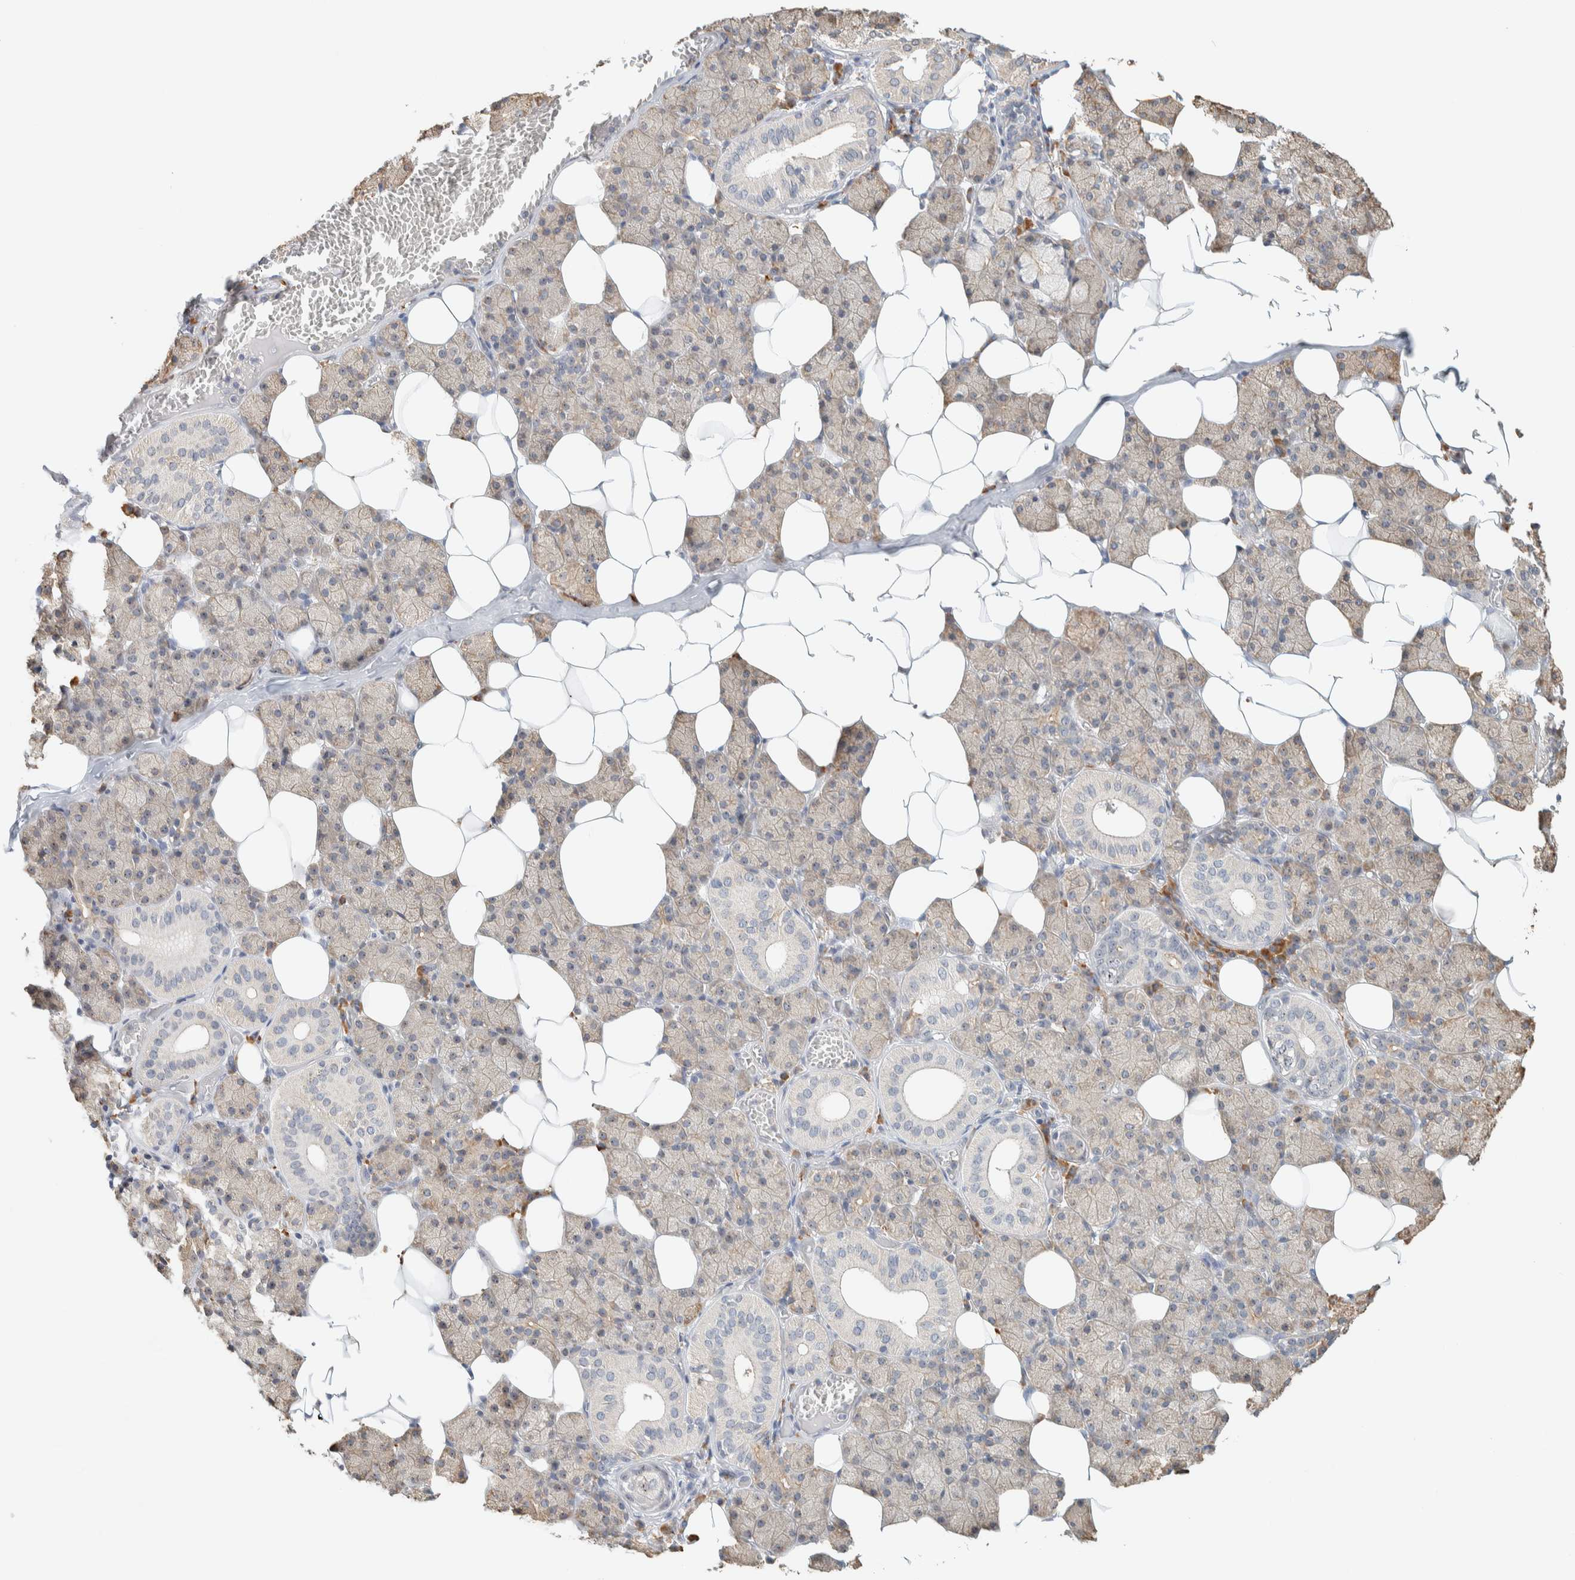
{"staining": {"intensity": "weak", "quantity": ">75%", "location": "cytoplasmic/membranous"}, "tissue": "salivary gland", "cell_type": "Glandular cells", "image_type": "normal", "snomed": [{"axis": "morphology", "description": "Normal tissue, NOS"}, {"axis": "topography", "description": "Salivary gland"}], "caption": "Normal salivary gland exhibits weak cytoplasmic/membranous positivity in about >75% of glandular cells Immunohistochemistry stains the protein of interest in brown and the nuclei are stained blue..", "gene": "KLHL40", "patient": {"sex": "female", "age": 33}}